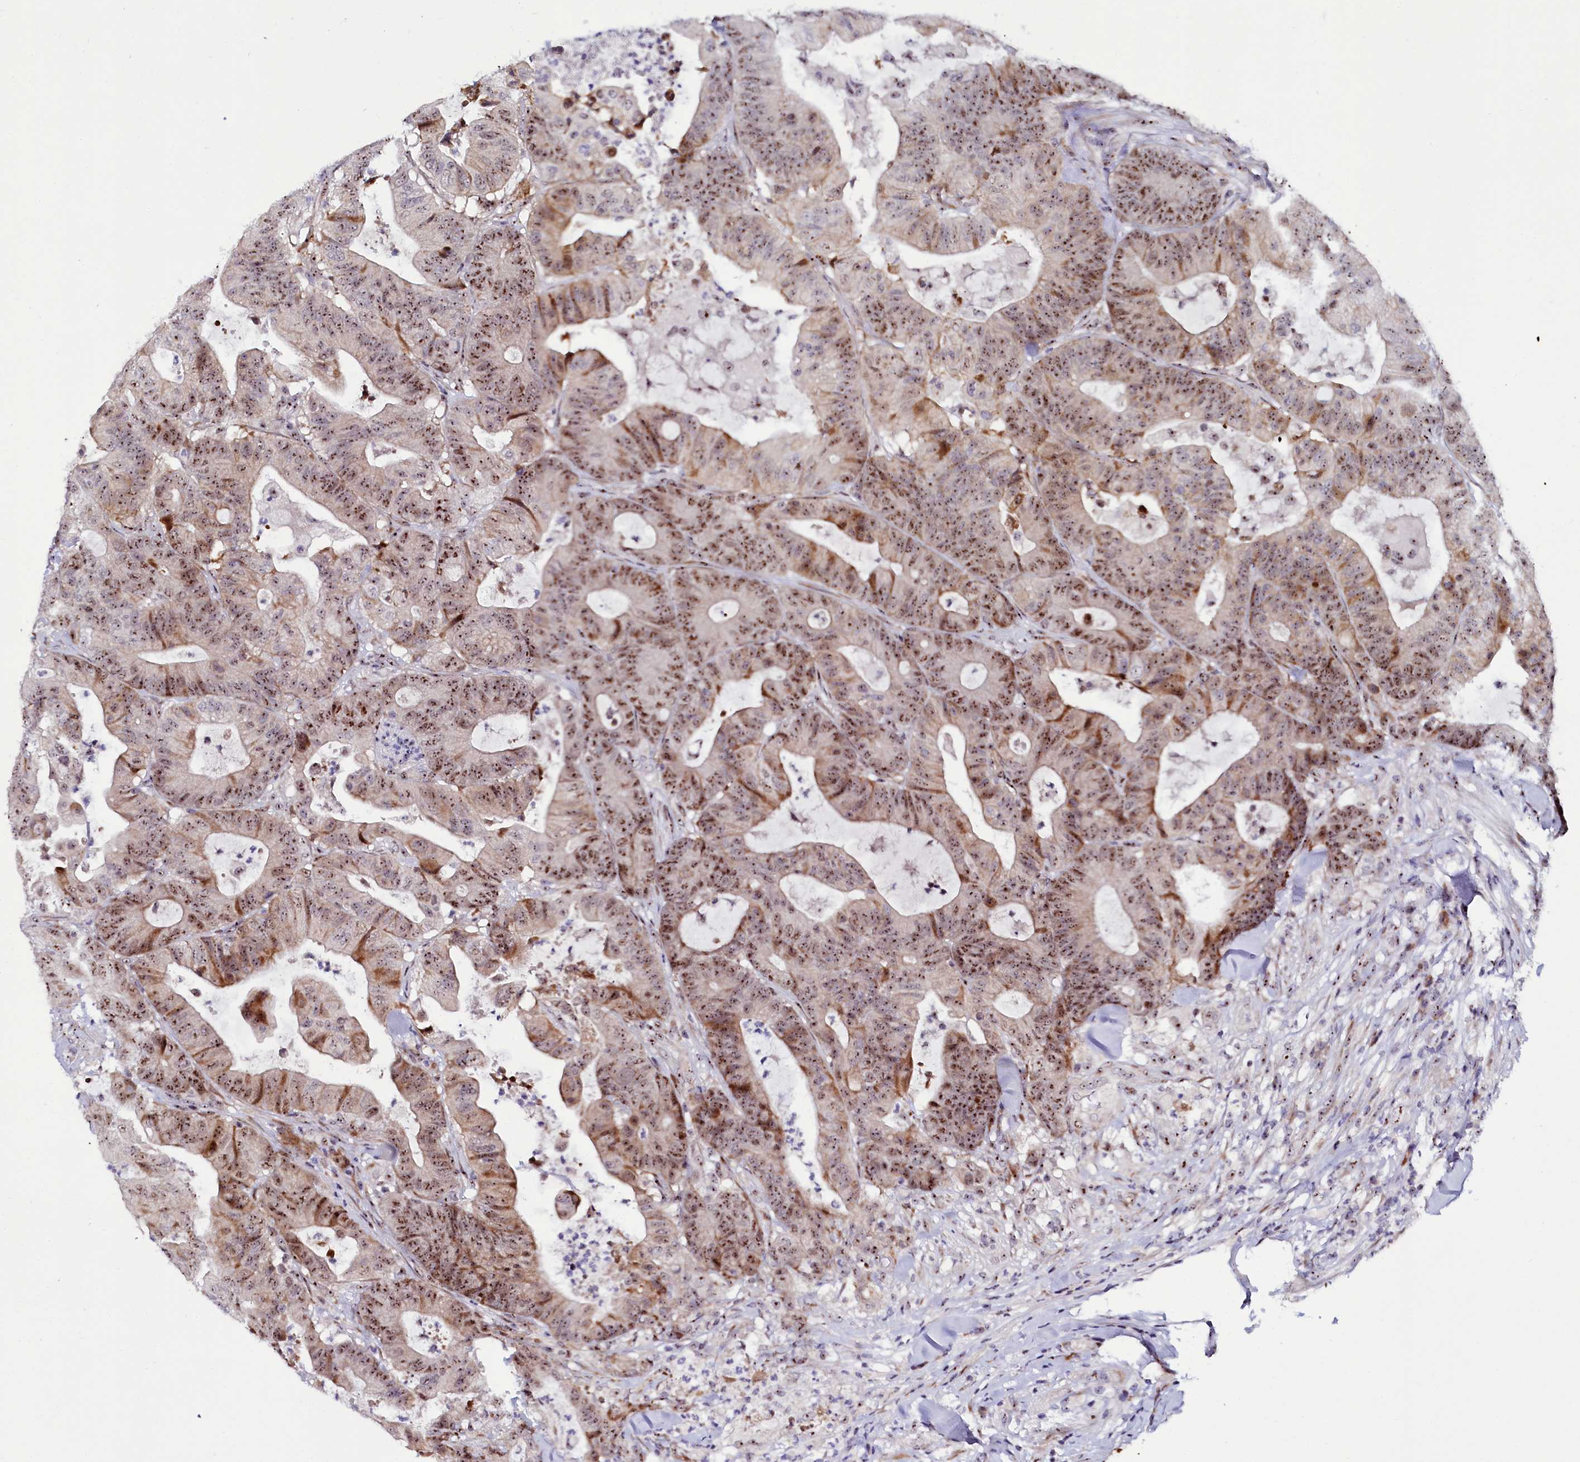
{"staining": {"intensity": "moderate", "quantity": ">75%", "location": "nuclear"}, "tissue": "colorectal cancer", "cell_type": "Tumor cells", "image_type": "cancer", "snomed": [{"axis": "morphology", "description": "Adenocarcinoma, NOS"}, {"axis": "topography", "description": "Colon"}], "caption": "A medium amount of moderate nuclear staining is appreciated in approximately >75% of tumor cells in colorectal adenocarcinoma tissue.", "gene": "TCOF1", "patient": {"sex": "female", "age": 84}}